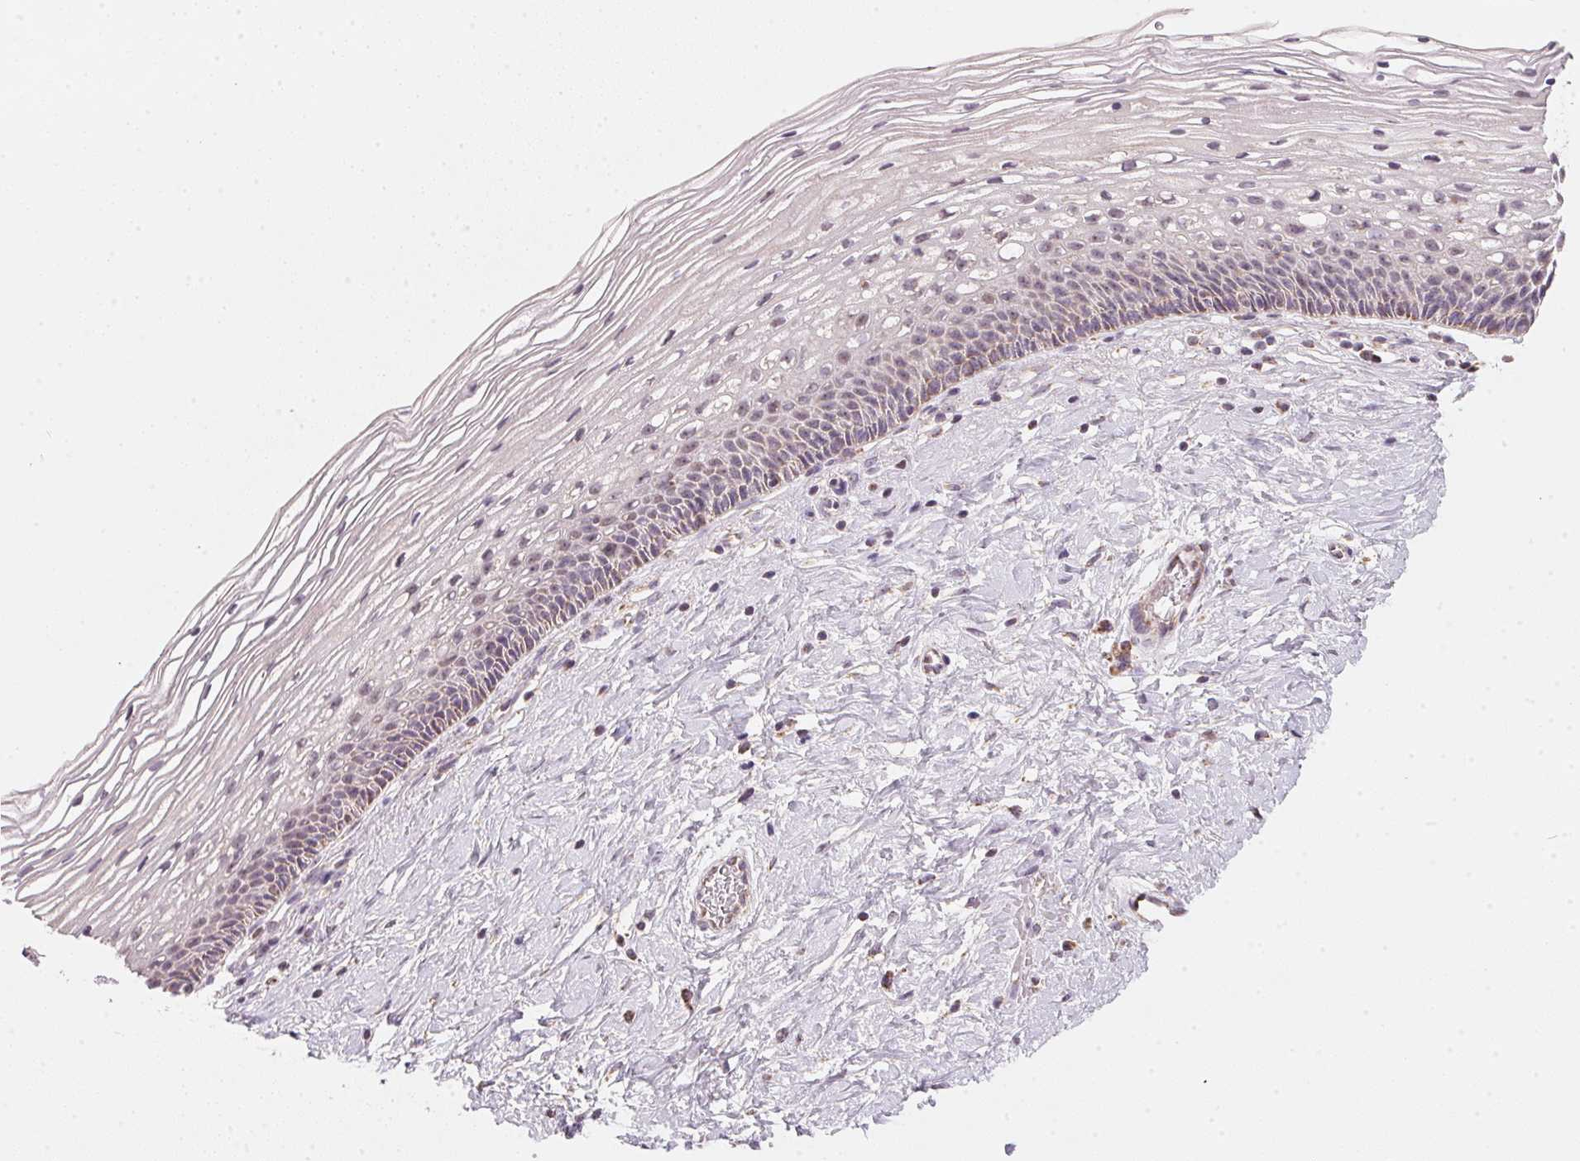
{"staining": {"intensity": "moderate", "quantity": ">75%", "location": "cytoplasmic/membranous"}, "tissue": "cervix", "cell_type": "Glandular cells", "image_type": "normal", "snomed": [{"axis": "morphology", "description": "Normal tissue, NOS"}, {"axis": "topography", "description": "Cervix"}], "caption": "Immunohistochemical staining of benign human cervix displays >75% levels of moderate cytoplasmic/membranous protein positivity in approximately >75% of glandular cells. The staining was performed using DAB, with brown indicating positive protein expression. Nuclei are stained blue with hematoxylin.", "gene": "COQ7", "patient": {"sex": "female", "age": 34}}